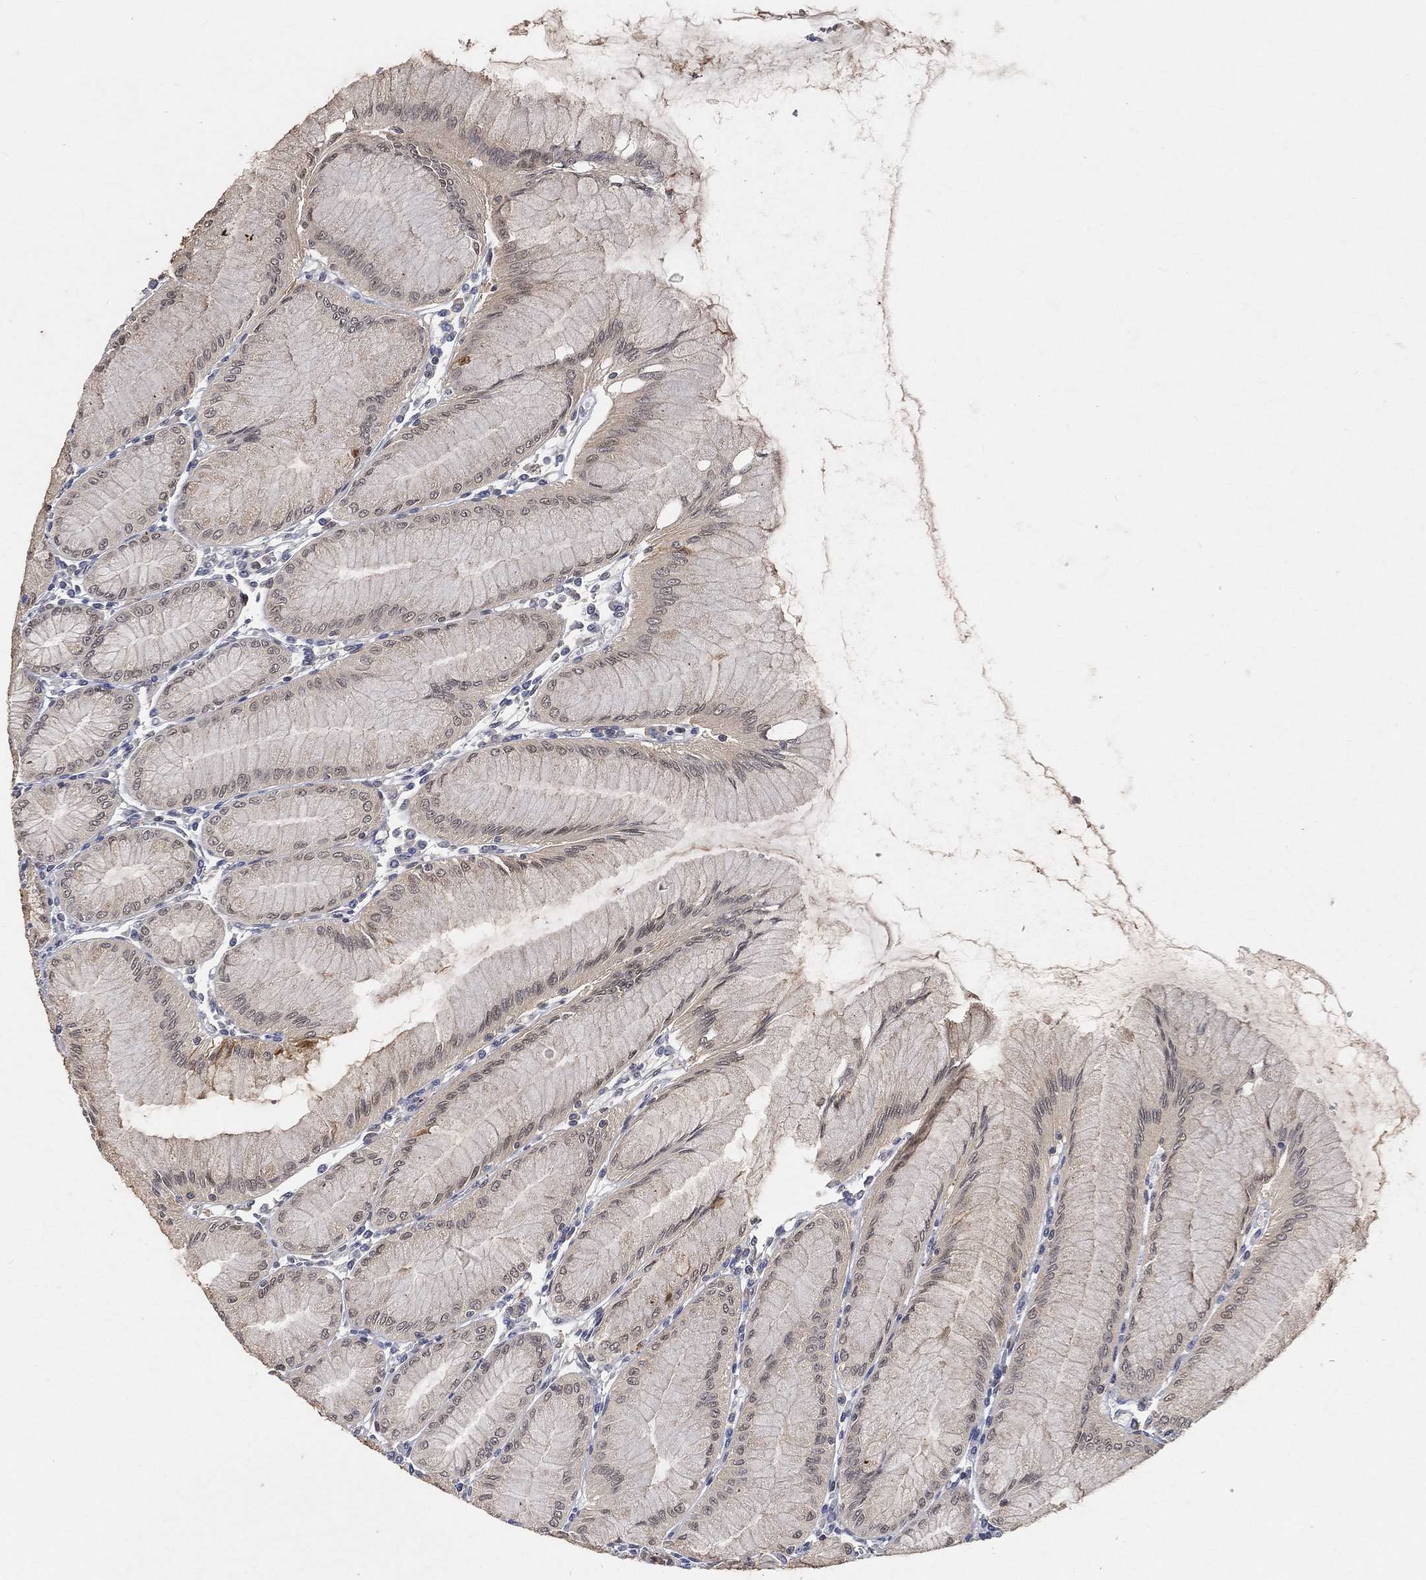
{"staining": {"intensity": "weak", "quantity": "<25%", "location": "cytoplasmic/membranous"}, "tissue": "stomach", "cell_type": "Glandular cells", "image_type": "normal", "snomed": [{"axis": "morphology", "description": "Normal tissue, NOS"}, {"axis": "topography", "description": "Stomach"}], "caption": "The IHC micrograph has no significant positivity in glandular cells of stomach. The staining is performed using DAB (3,3'-diaminobenzidine) brown chromogen with nuclei counter-stained in using hematoxylin.", "gene": "MAPK1", "patient": {"sex": "female", "age": 57}}